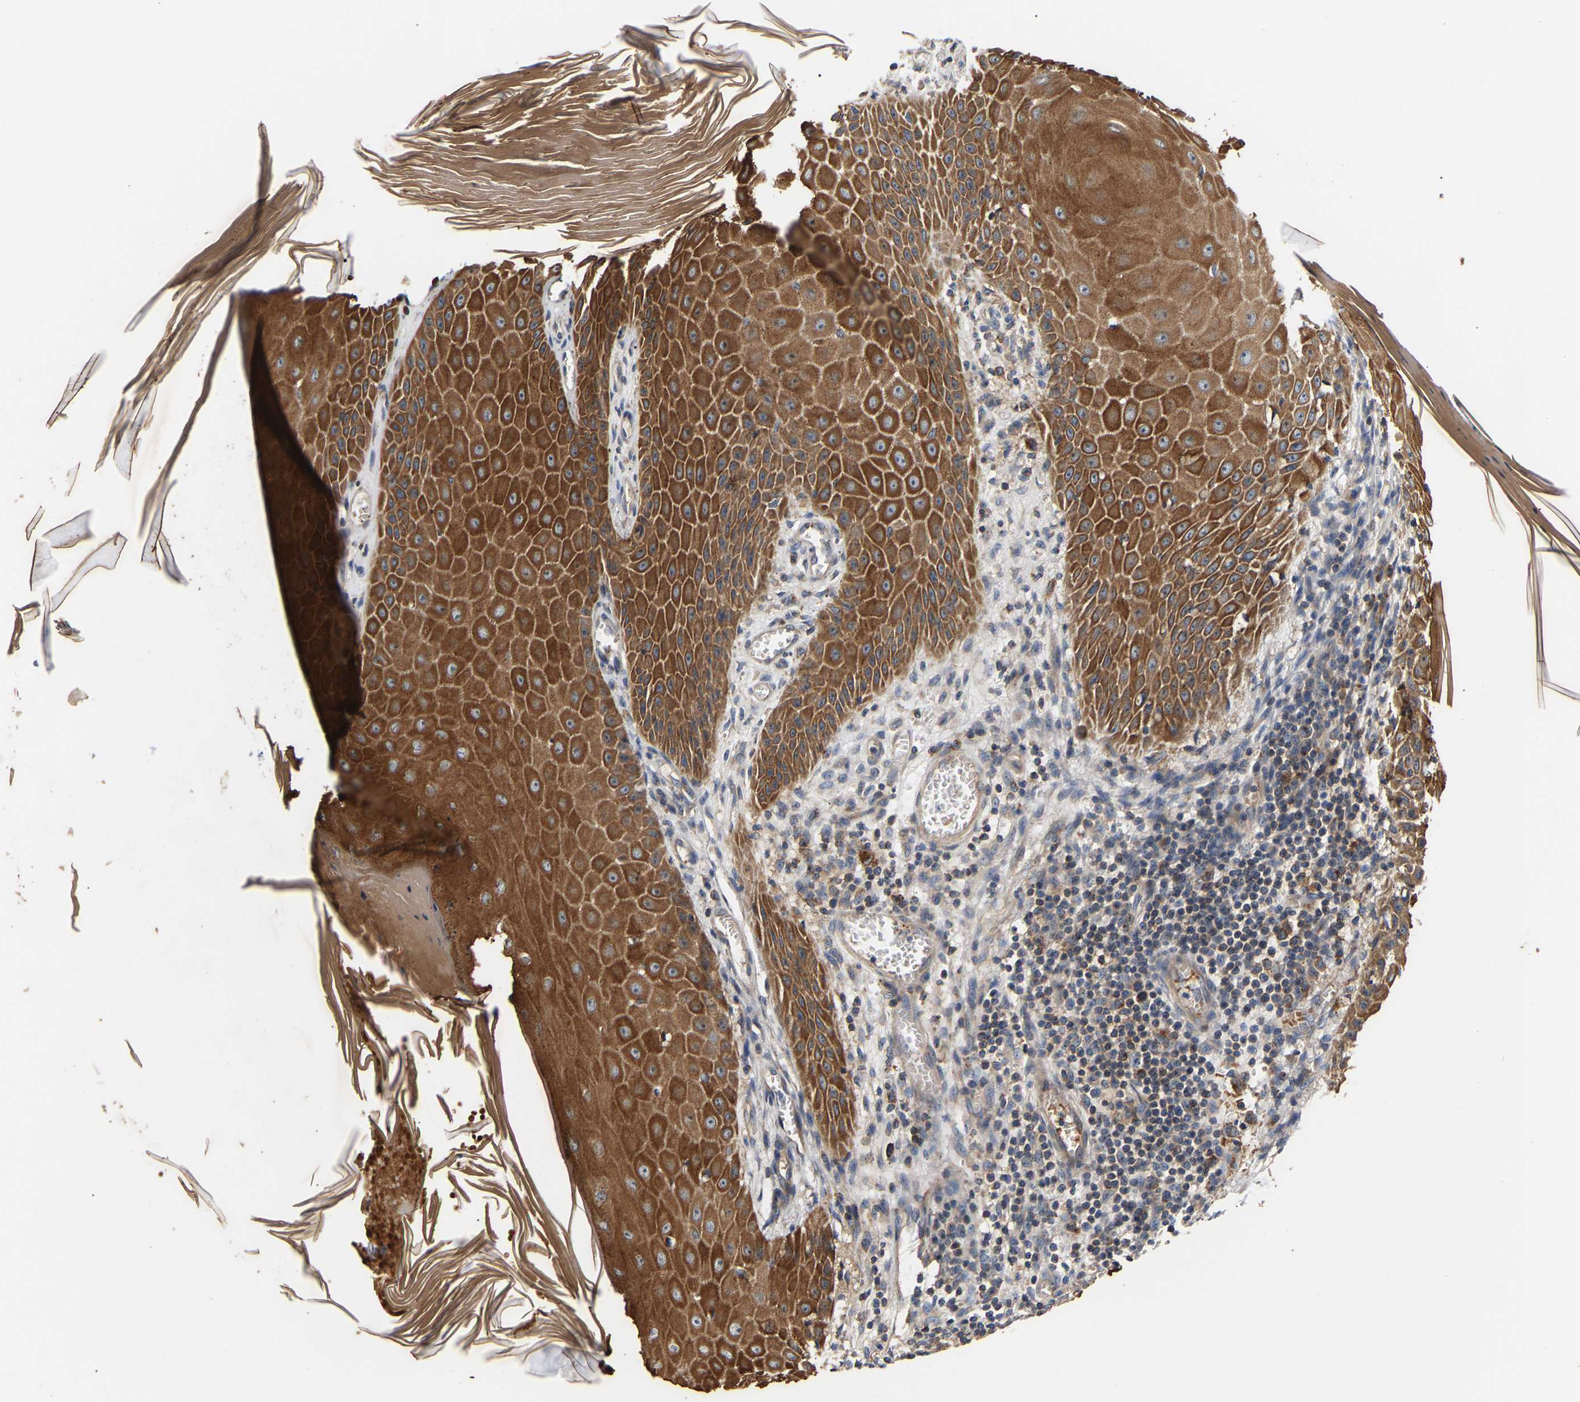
{"staining": {"intensity": "strong", "quantity": ">75%", "location": "cytoplasmic/membranous"}, "tissue": "skin cancer", "cell_type": "Tumor cells", "image_type": "cancer", "snomed": [{"axis": "morphology", "description": "Squamous cell carcinoma, NOS"}, {"axis": "topography", "description": "Skin"}], "caption": "This image shows skin squamous cell carcinoma stained with immunohistochemistry (IHC) to label a protein in brown. The cytoplasmic/membranous of tumor cells show strong positivity for the protein. Nuclei are counter-stained blue.", "gene": "LRBA", "patient": {"sex": "female", "age": 73}}